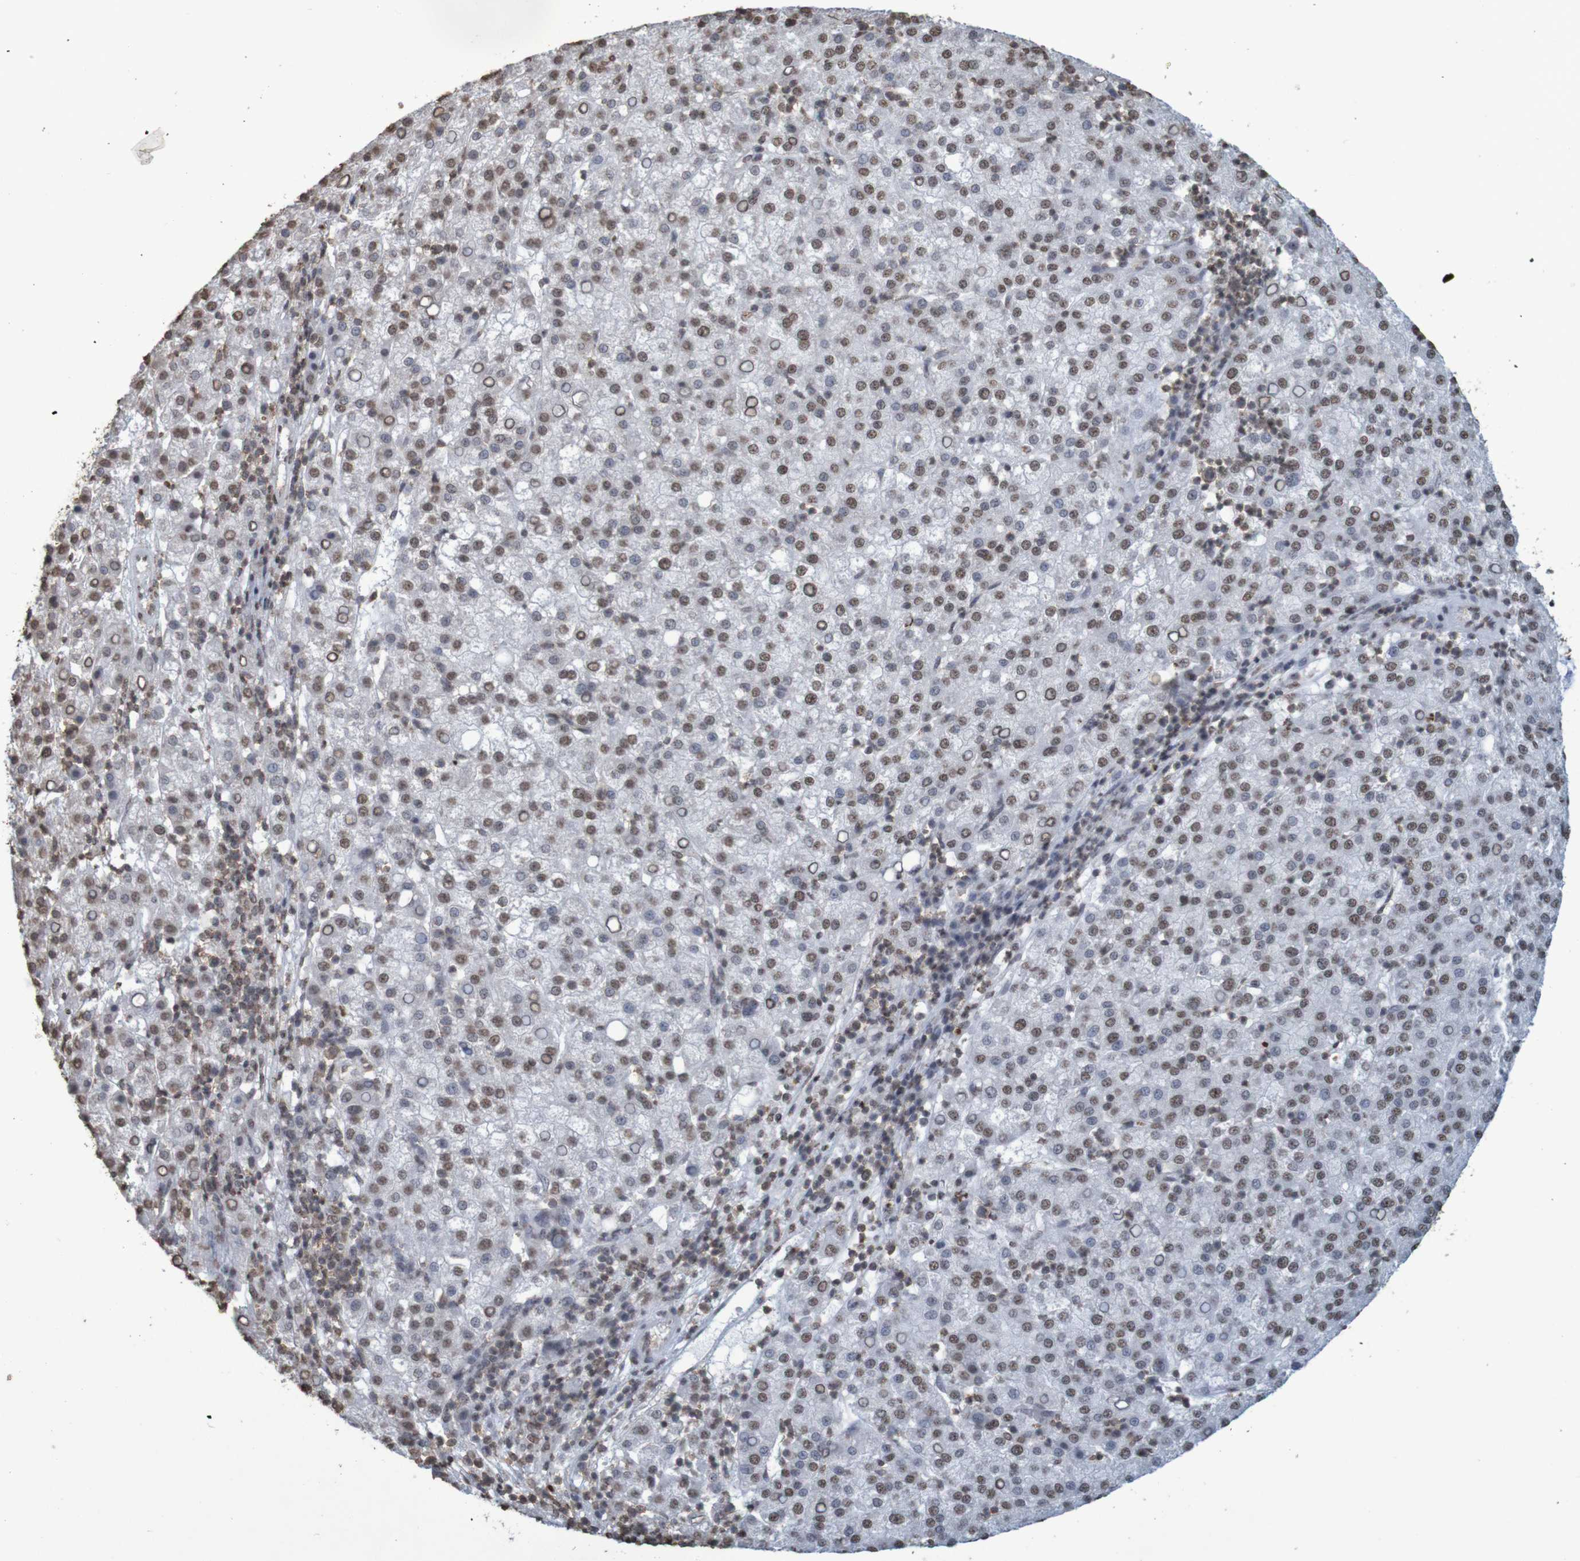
{"staining": {"intensity": "moderate", "quantity": "25%-75%", "location": "nuclear"}, "tissue": "liver cancer", "cell_type": "Tumor cells", "image_type": "cancer", "snomed": [{"axis": "morphology", "description": "Carcinoma, Hepatocellular, NOS"}, {"axis": "topography", "description": "Liver"}], "caption": "Liver cancer tissue shows moderate nuclear expression in approximately 25%-75% of tumor cells, visualized by immunohistochemistry.", "gene": "GFI1", "patient": {"sex": "female", "age": 58}}